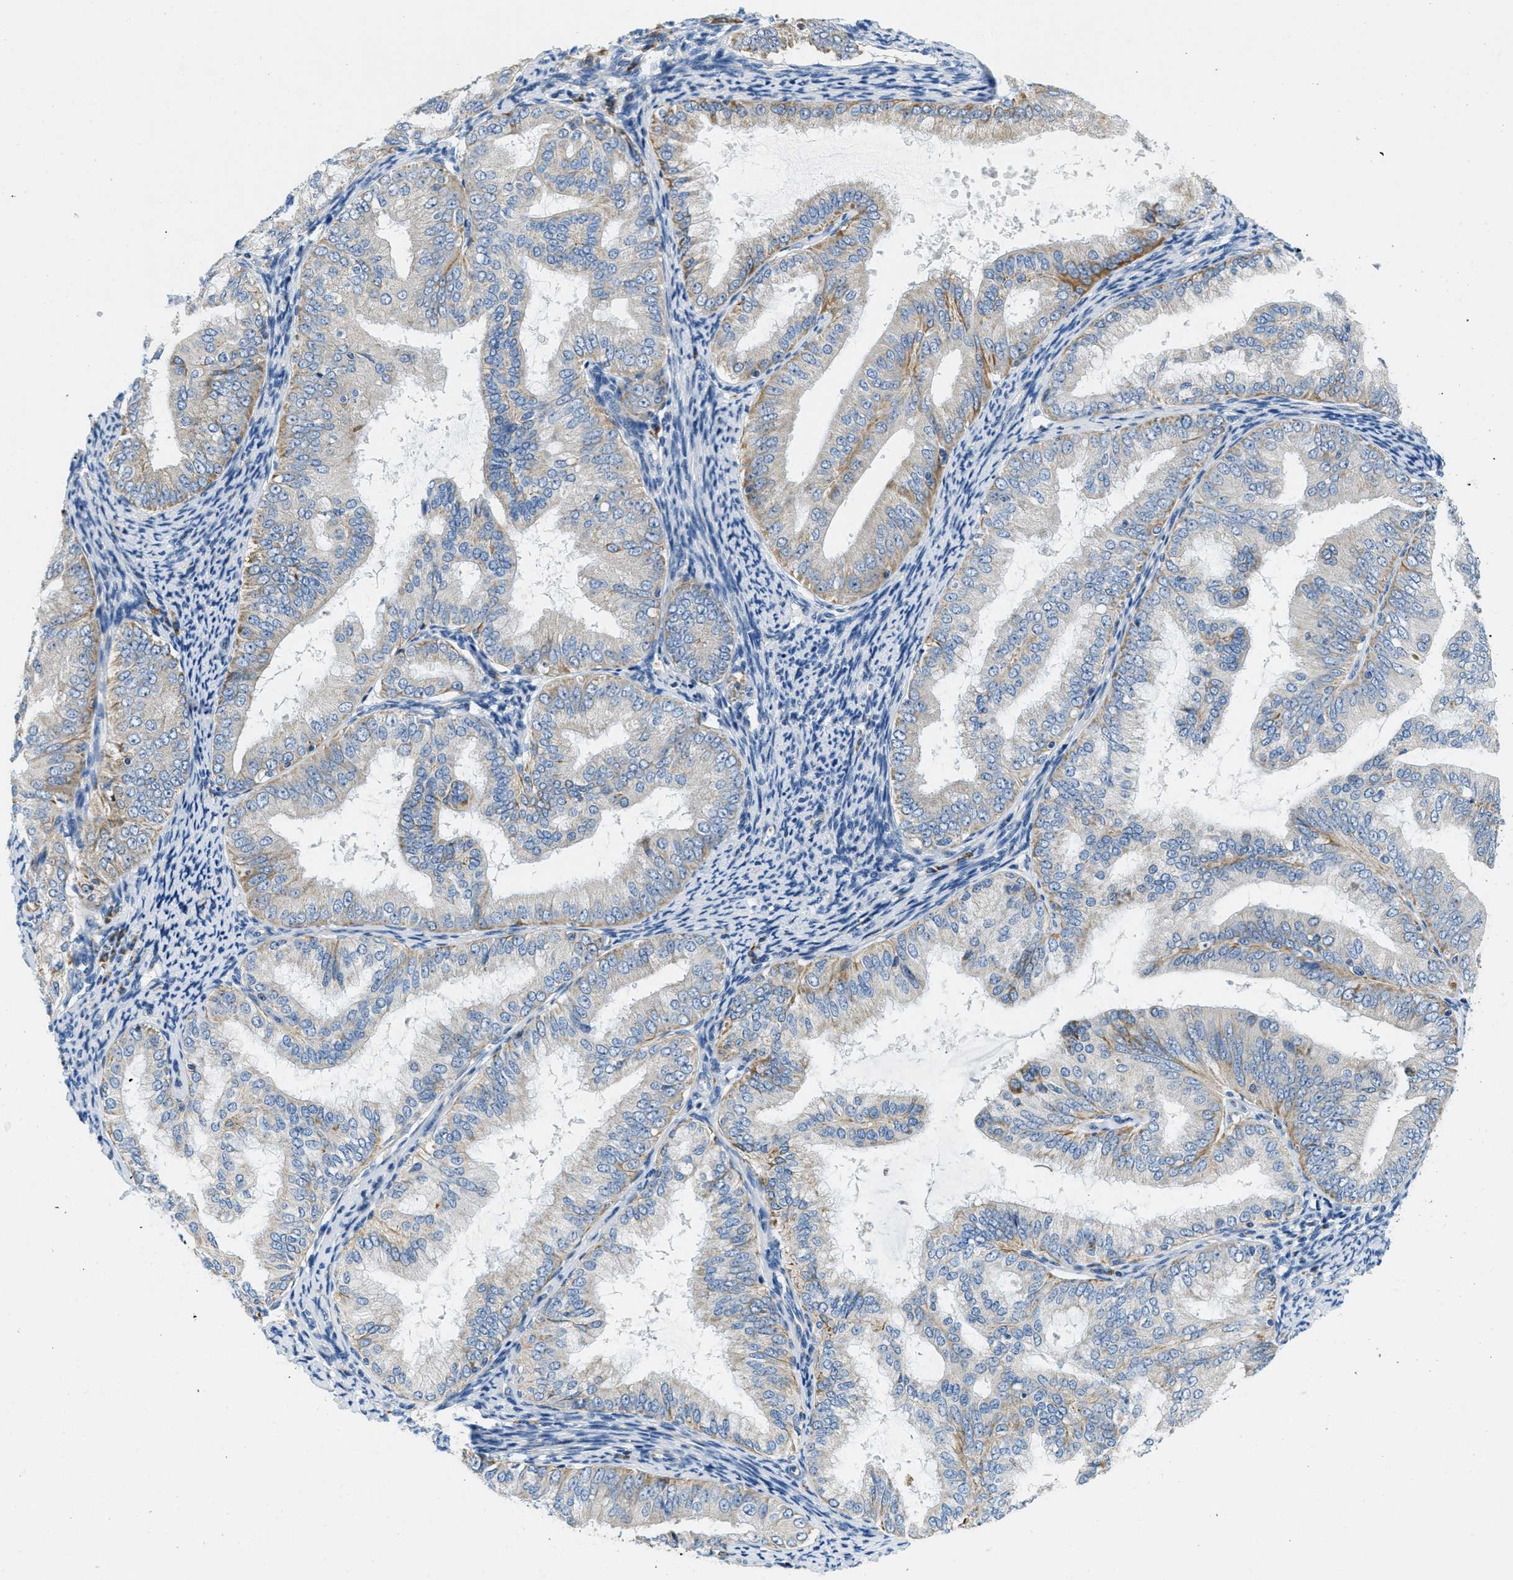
{"staining": {"intensity": "moderate", "quantity": "<25%", "location": "cytoplasmic/membranous"}, "tissue": "endometrial cancer", "cell_type": "Tumor cells", "image_type": "cancer", "snomed": [{"axis": "morphology", "description": "Adenocarcinoma, NOS"}, {"axis": "topography", "description": "Endometrium"}], "caption": "Immunohistochemical staining of human endometrial adenocarcinoma exhibits moderate cytoplasmic/membranous protein expression in about <25% of tumor cells.", "gene": "CA4", "patient": {"sex": "female", "age": 63}}